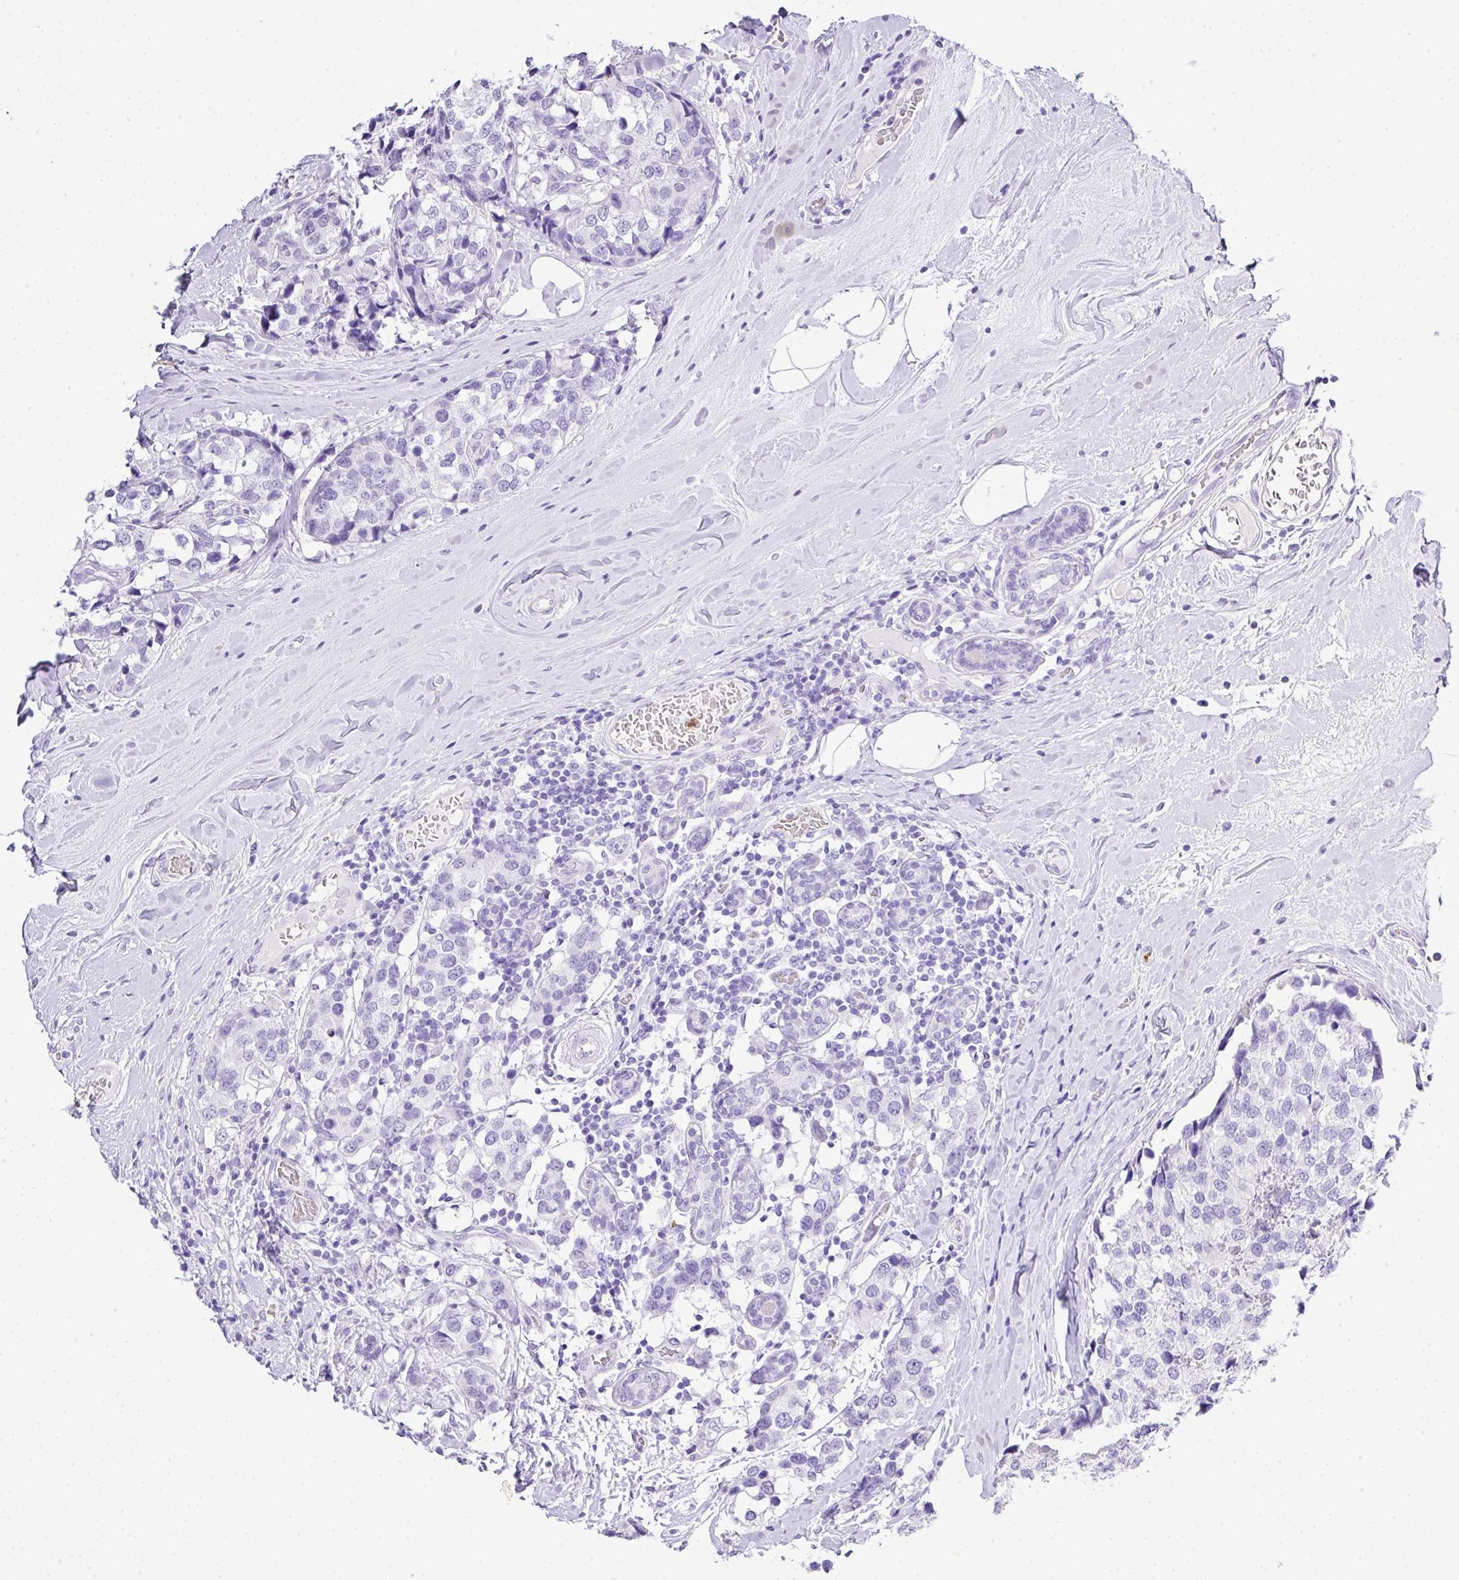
{"staining": {"intensity": "negative", "quantity": "none", "location": "none"}, "tissue": "breast cancer", "cell_type": "Tumor cells", "image_type": "cancer", "snomed": [{"axis": "morphology", "description": "Lobular carcinoma"}, {"axis": "topography", "description": "Breast"}], "caption": "DAB (3,3'-diaminobenzidine) immunohistochemical staining of breast cancer demonstrates no significant expression in tumor cells. (DAB IHC, high magnification).", "gene": "KCNJ11", "patient": {"sex": "female", "age": 59}}